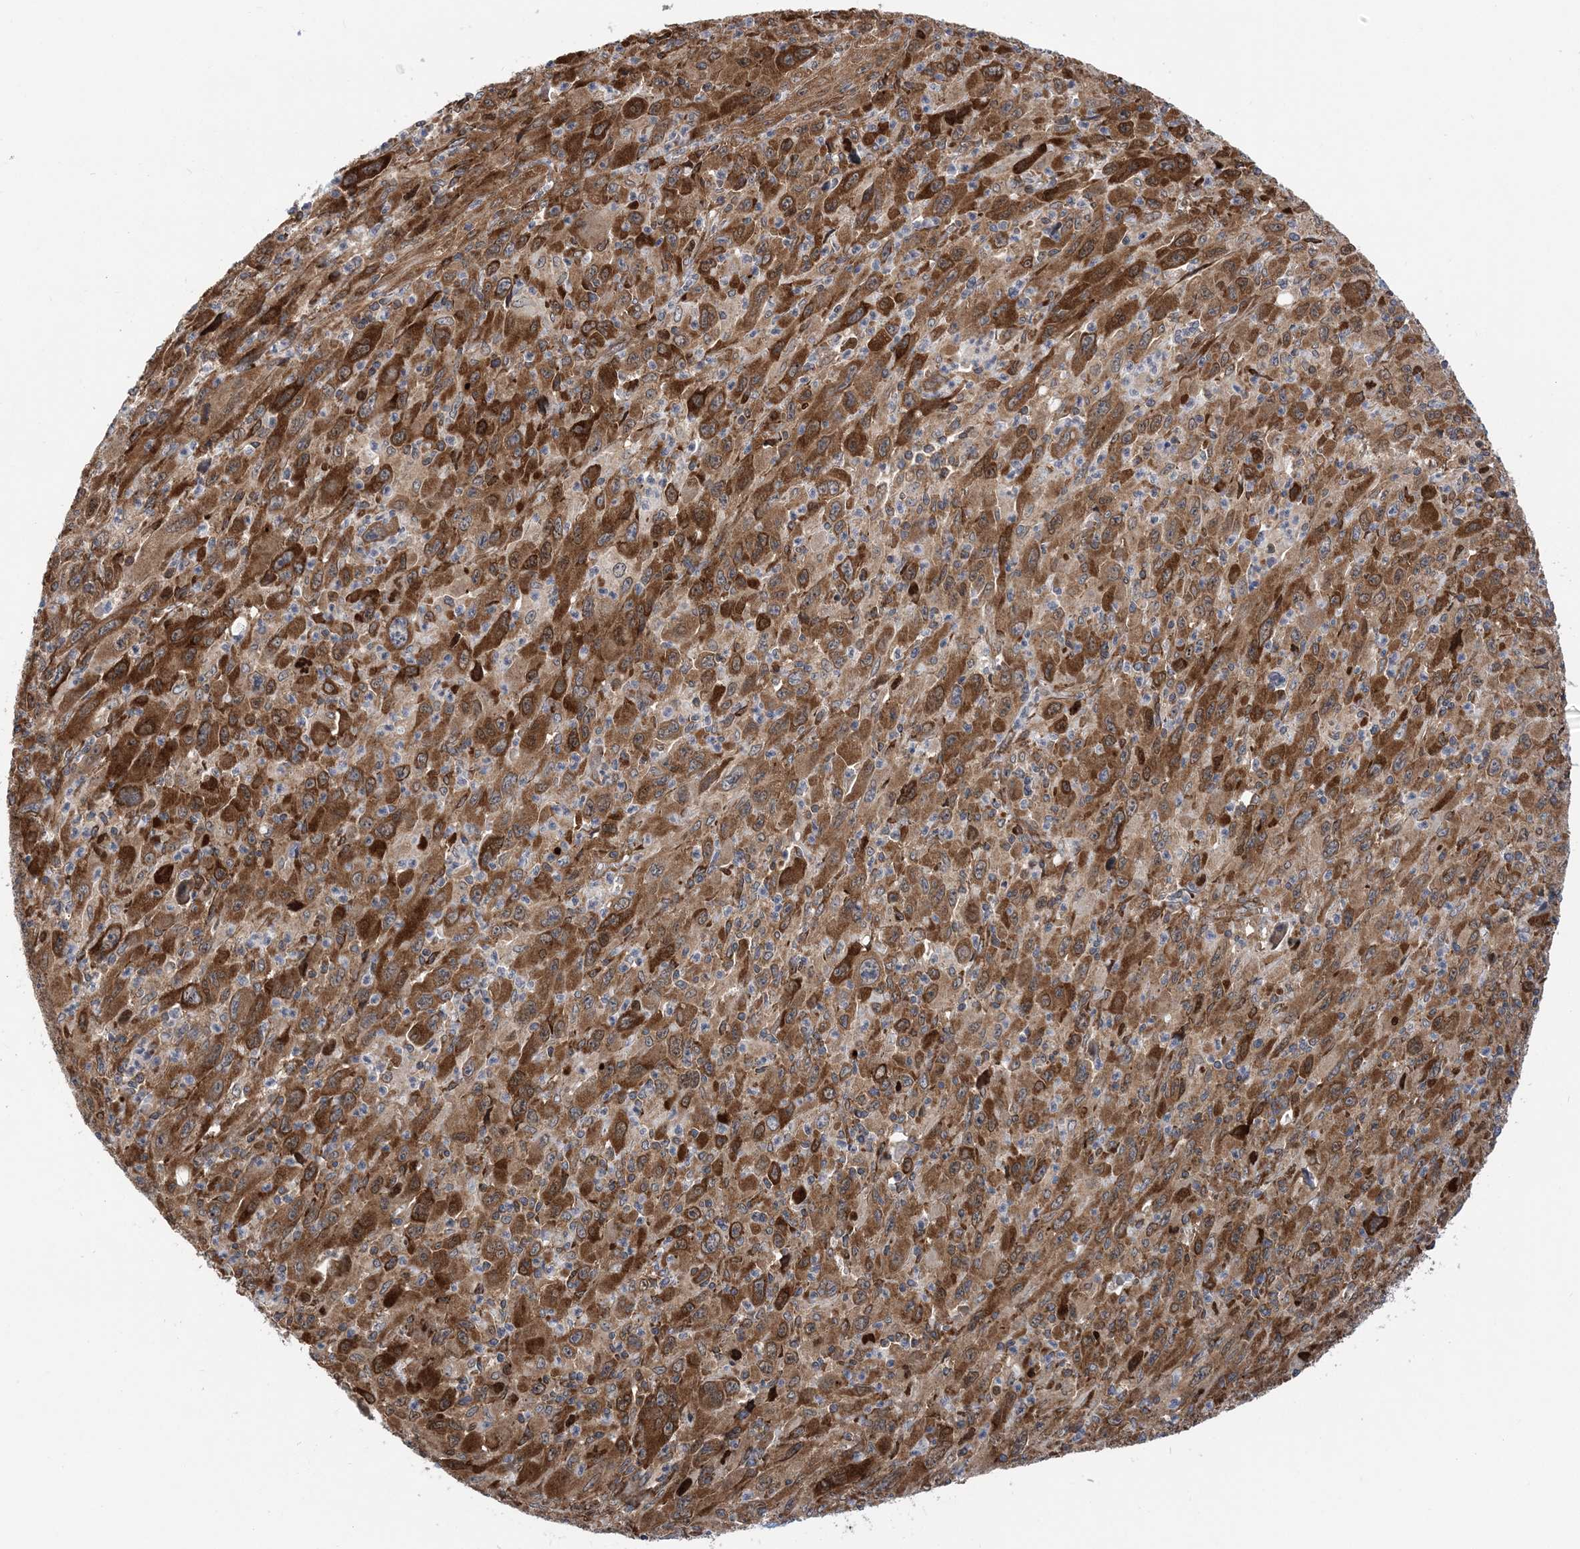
{"staining": {"intensity": "moderate", "quantity": ">75%", "location": "cytoplasmic/membranous"}, "tissue": "melanoma", "cell_type": "Tumor cells", "image_type": "cancer", "snomed": [{"axis": "morphology", "description": "Malignant melanoma, Metastatic site"}, {"axis": "topography", "description": "Skin"}], "caption": "This image demonstrates immunohistochemistry (IHC) staining of human melanoma, with medium moderate cytoplasmic/membranous positivity in about >75% of tumor cells.", "gene": "PHF1", "patient": {"sex": "female", "age": 56}}